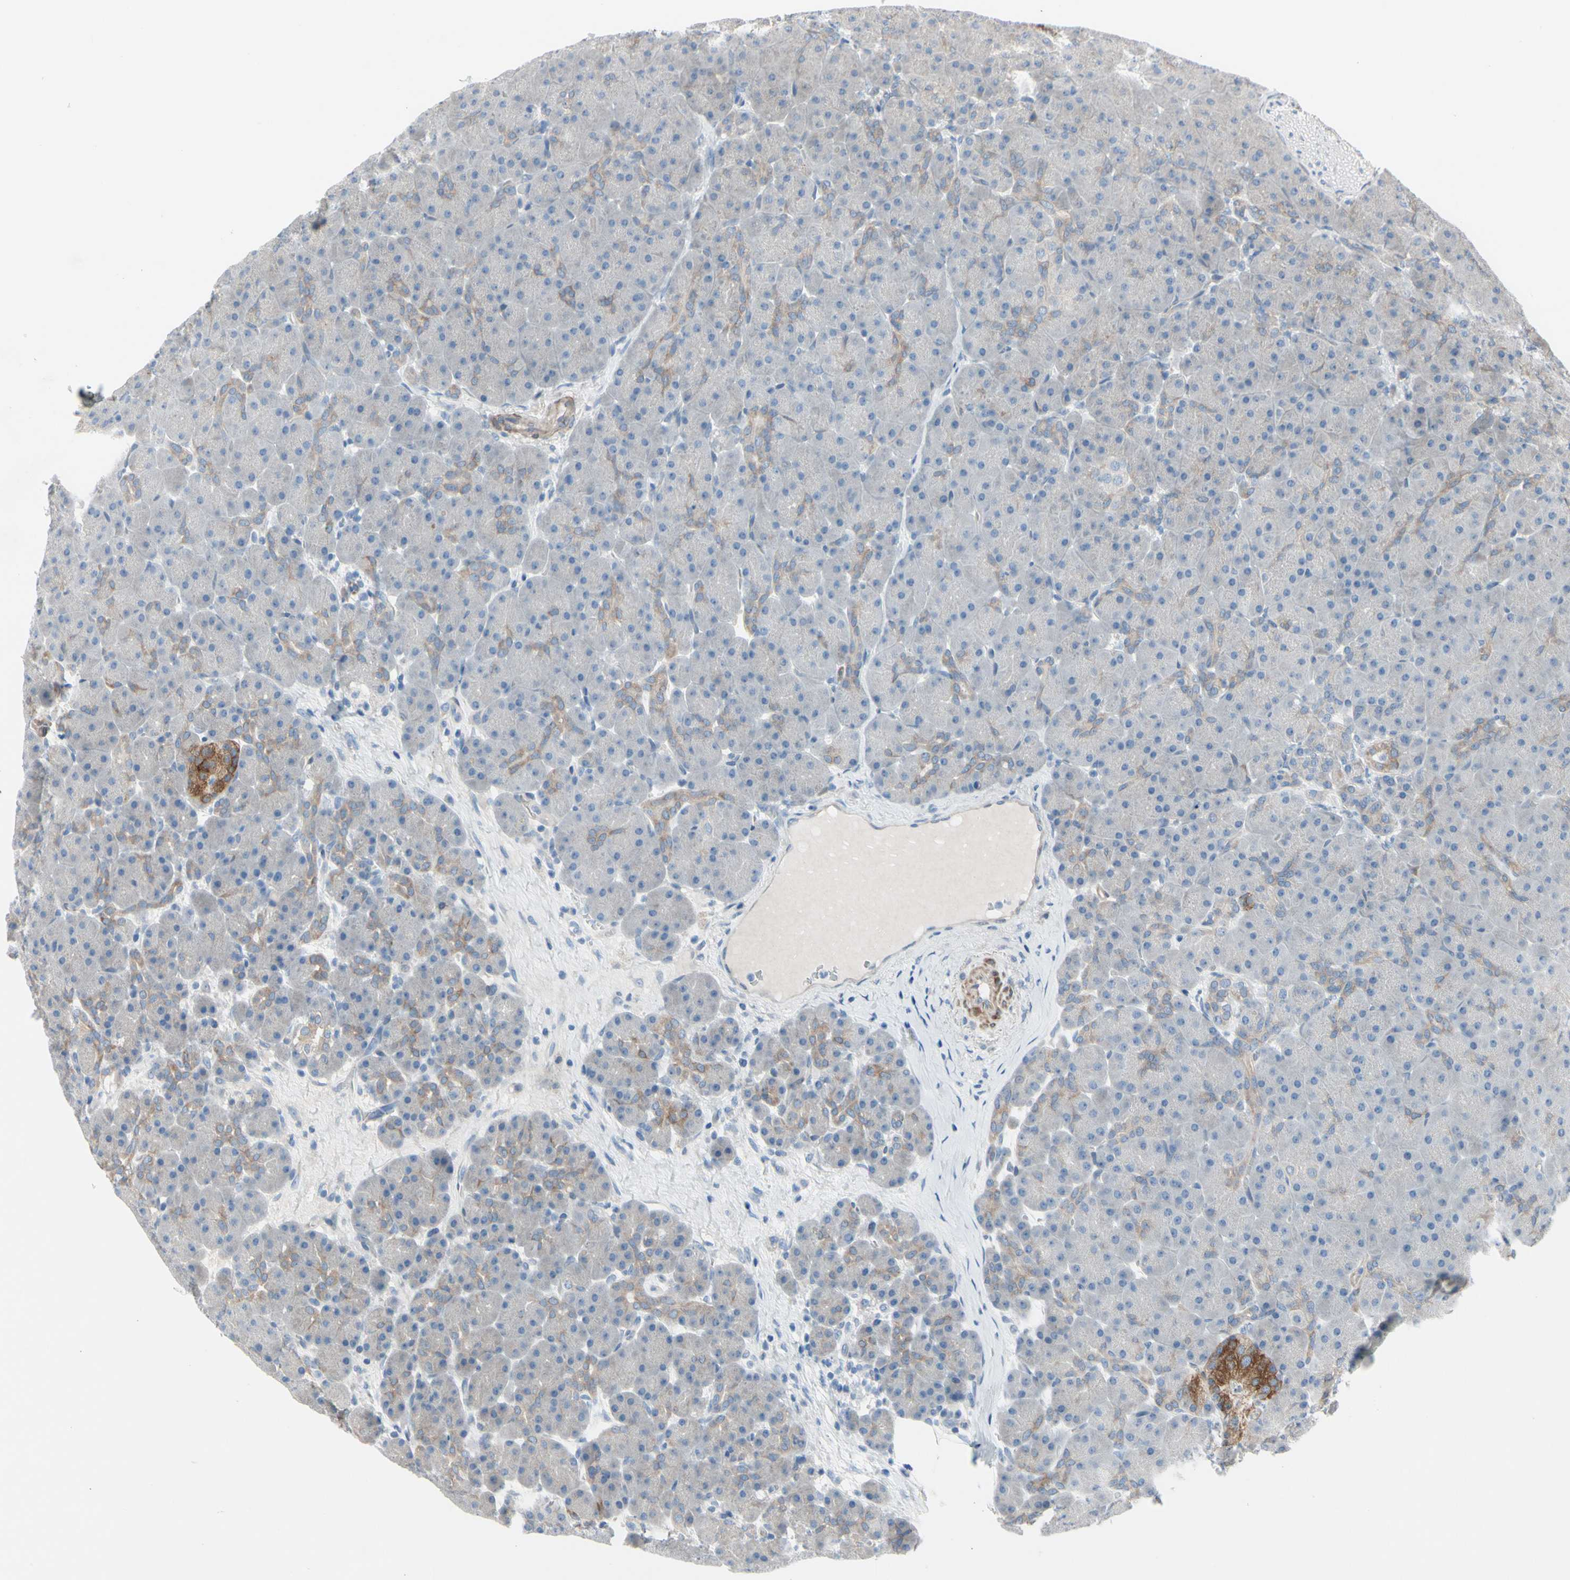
{"staining": {"intensity": "negative", "quantity": "none", "location": "none"}, "tissue": "pancreas", "cell_type": "Exocrine glandular cells", "image_type": "normal", "snomed": [{"axis": "morphology", "description": "Normal tissue, NOS"}, {"axis": "topography", "description": "Pancreas"}], "caption": "Pancreas stained for a protein using IHC displays no expression exocrine glandular cells.", "gene": "MAP2", "patient": {"sex": "male", "age": 66}}